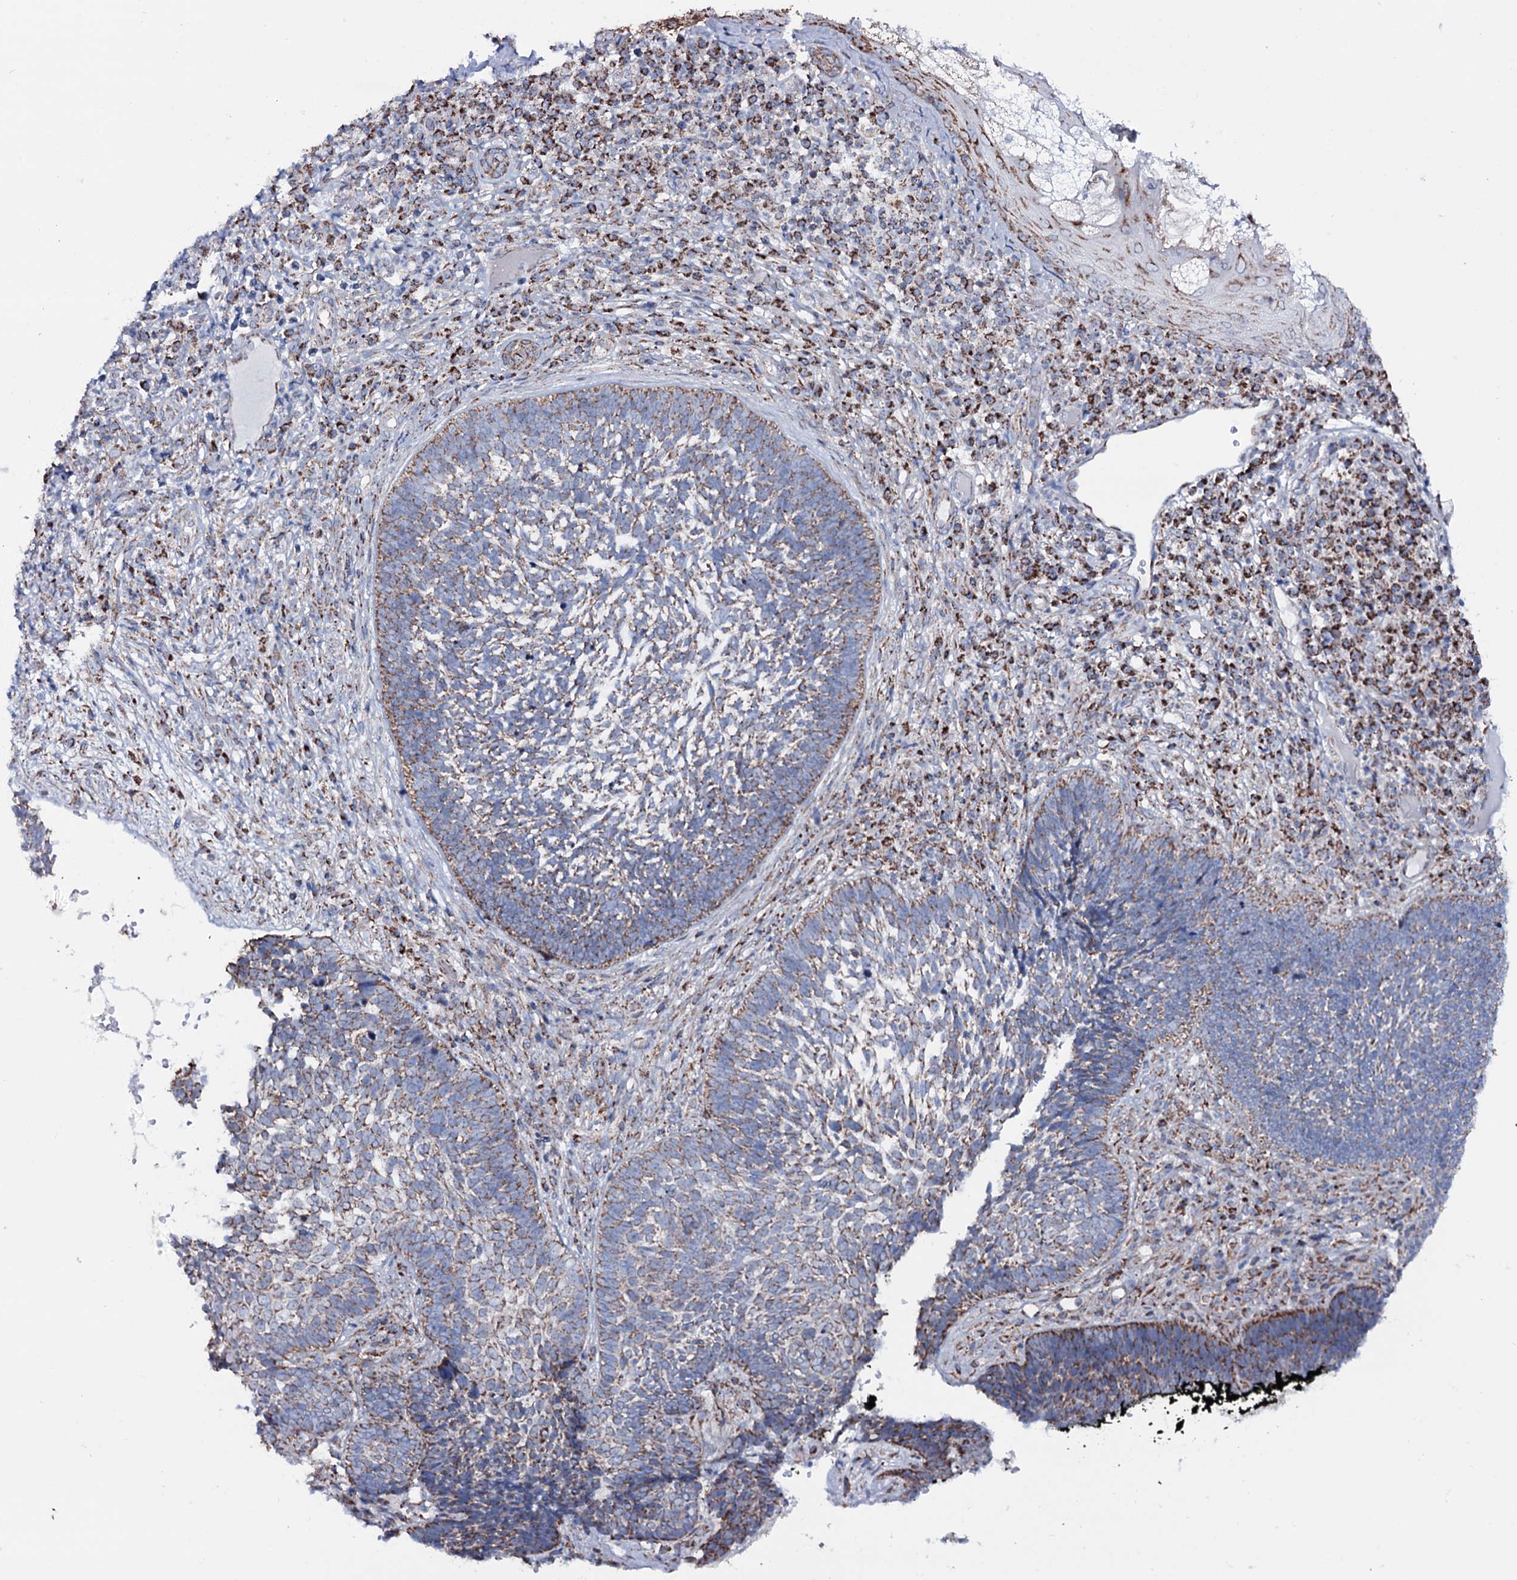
{"staining": {"intensity": "moderate", "quantity": "25%-75%", "location": "cytoplasmic/membranous"}, "tissue": "skin cancer", "cell_type": "Tumor cells", "image_type": "cancer", "snomed": [{"axis": "morphology", "description": "Basal cell carcinoma"}, {"axis": "topography", "description": "Skin"}], "caption": "Immunohistochemistry (IHC) photomicrograph of basal cell carcinoma (skin) stained for a protein (brown), which shows medium levels of moderate cytoplasmic/membranous positivity in about 25%-75% of tumor cells.", "gene": "MRPS35", "patient": {"sex": "male", "age": 88}}